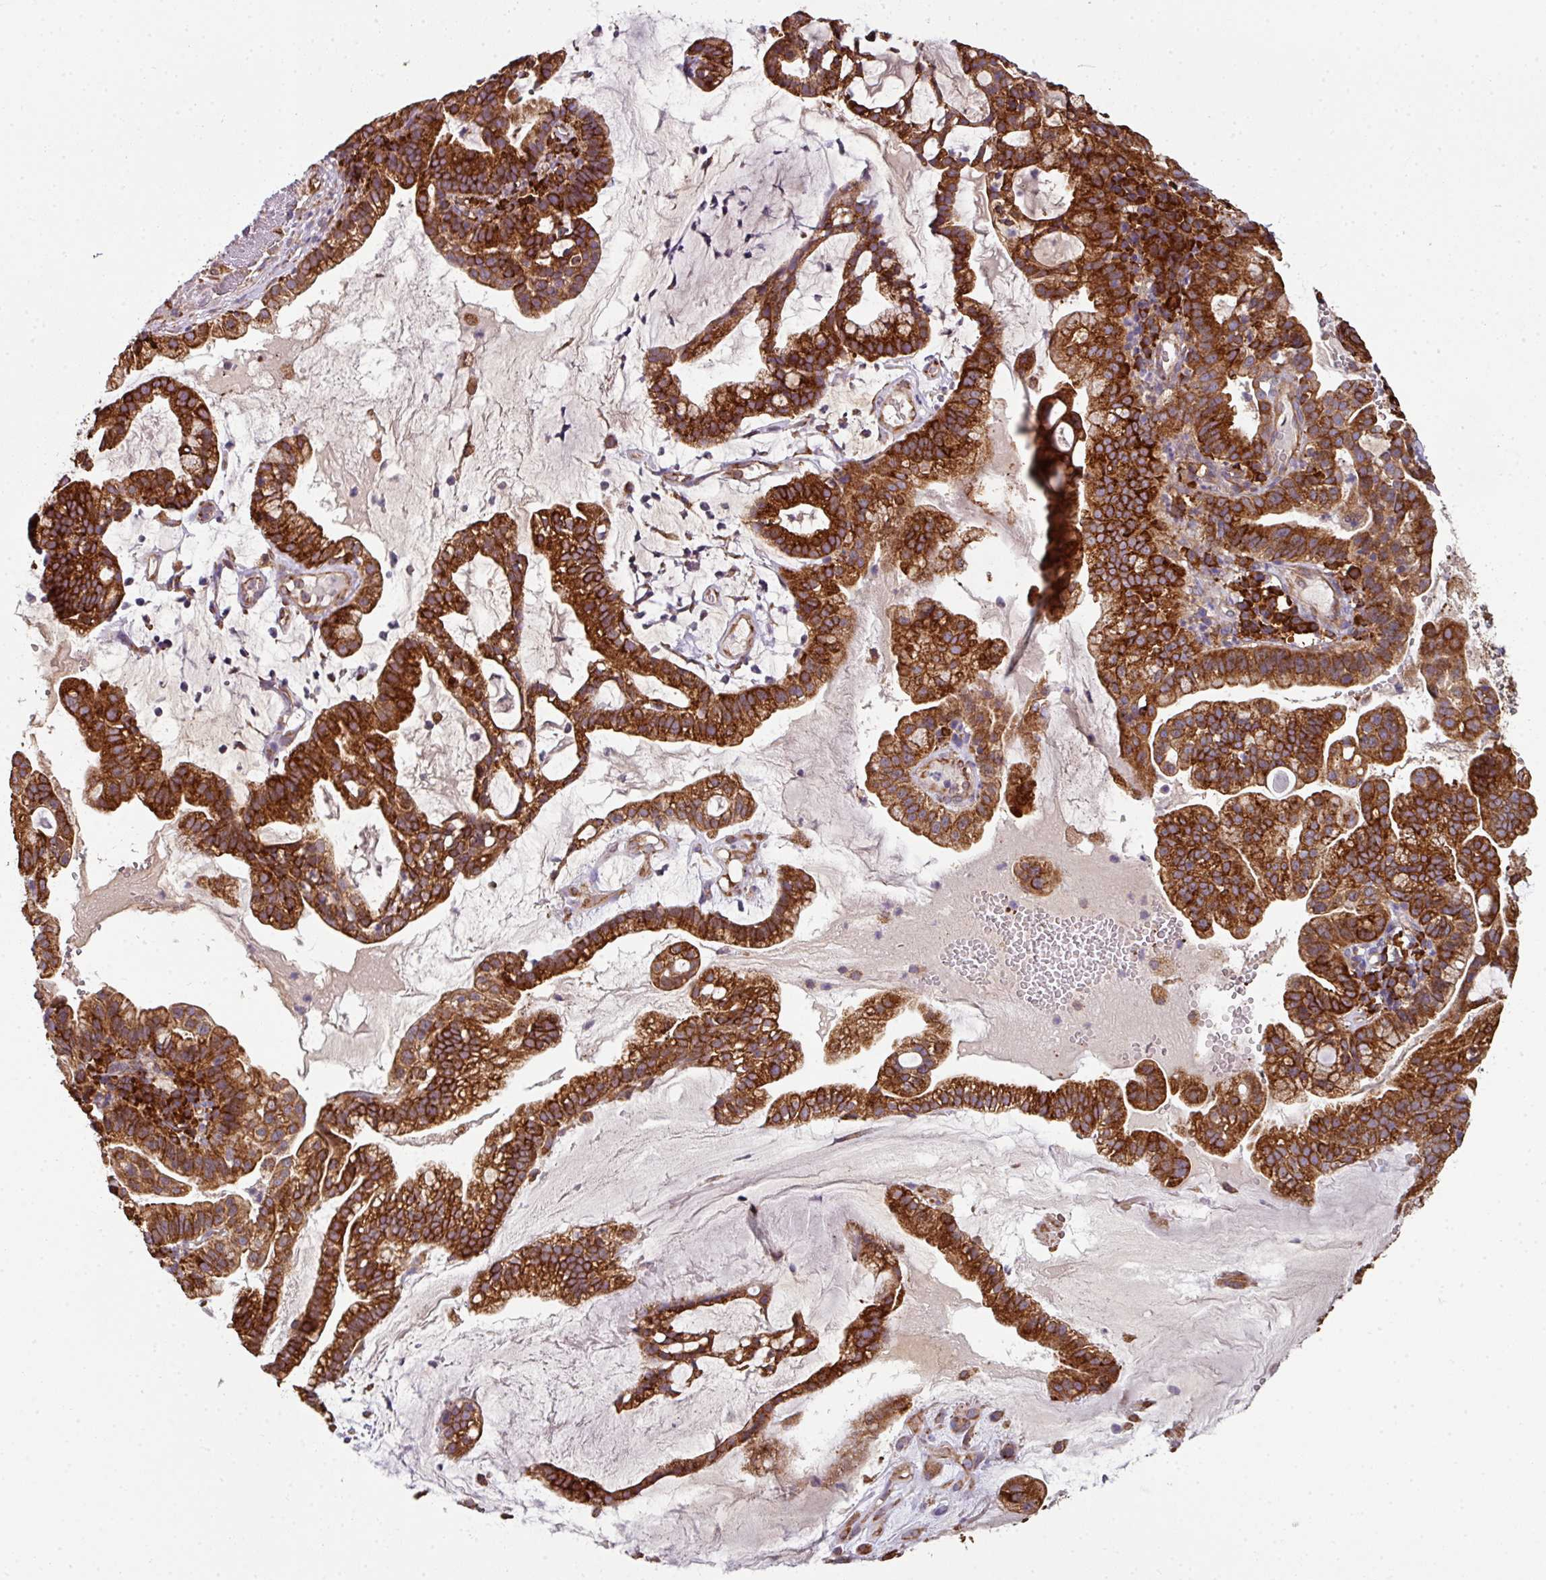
{"staining": {"intensity": "strong", "quantity": ">75%", "location": "cytoplasmic/membranous"}, "tissue": "cervical cancer", "cell_type": "Tumor cells", "image_type": "cancer", "snomed": [{"axis": "morphology", "description": "Adenocarcinoma, NOS"}, {"axis": "topography", "description": "Cervix"}], "caption": "Protein analysis of adenocarcinoma (cervical) tissue displays strong cytoplasmic/membranous staining in about >75% of tumor cells.", "gene": "FAT4", "patient": {"sex": "female", "age": 41}}